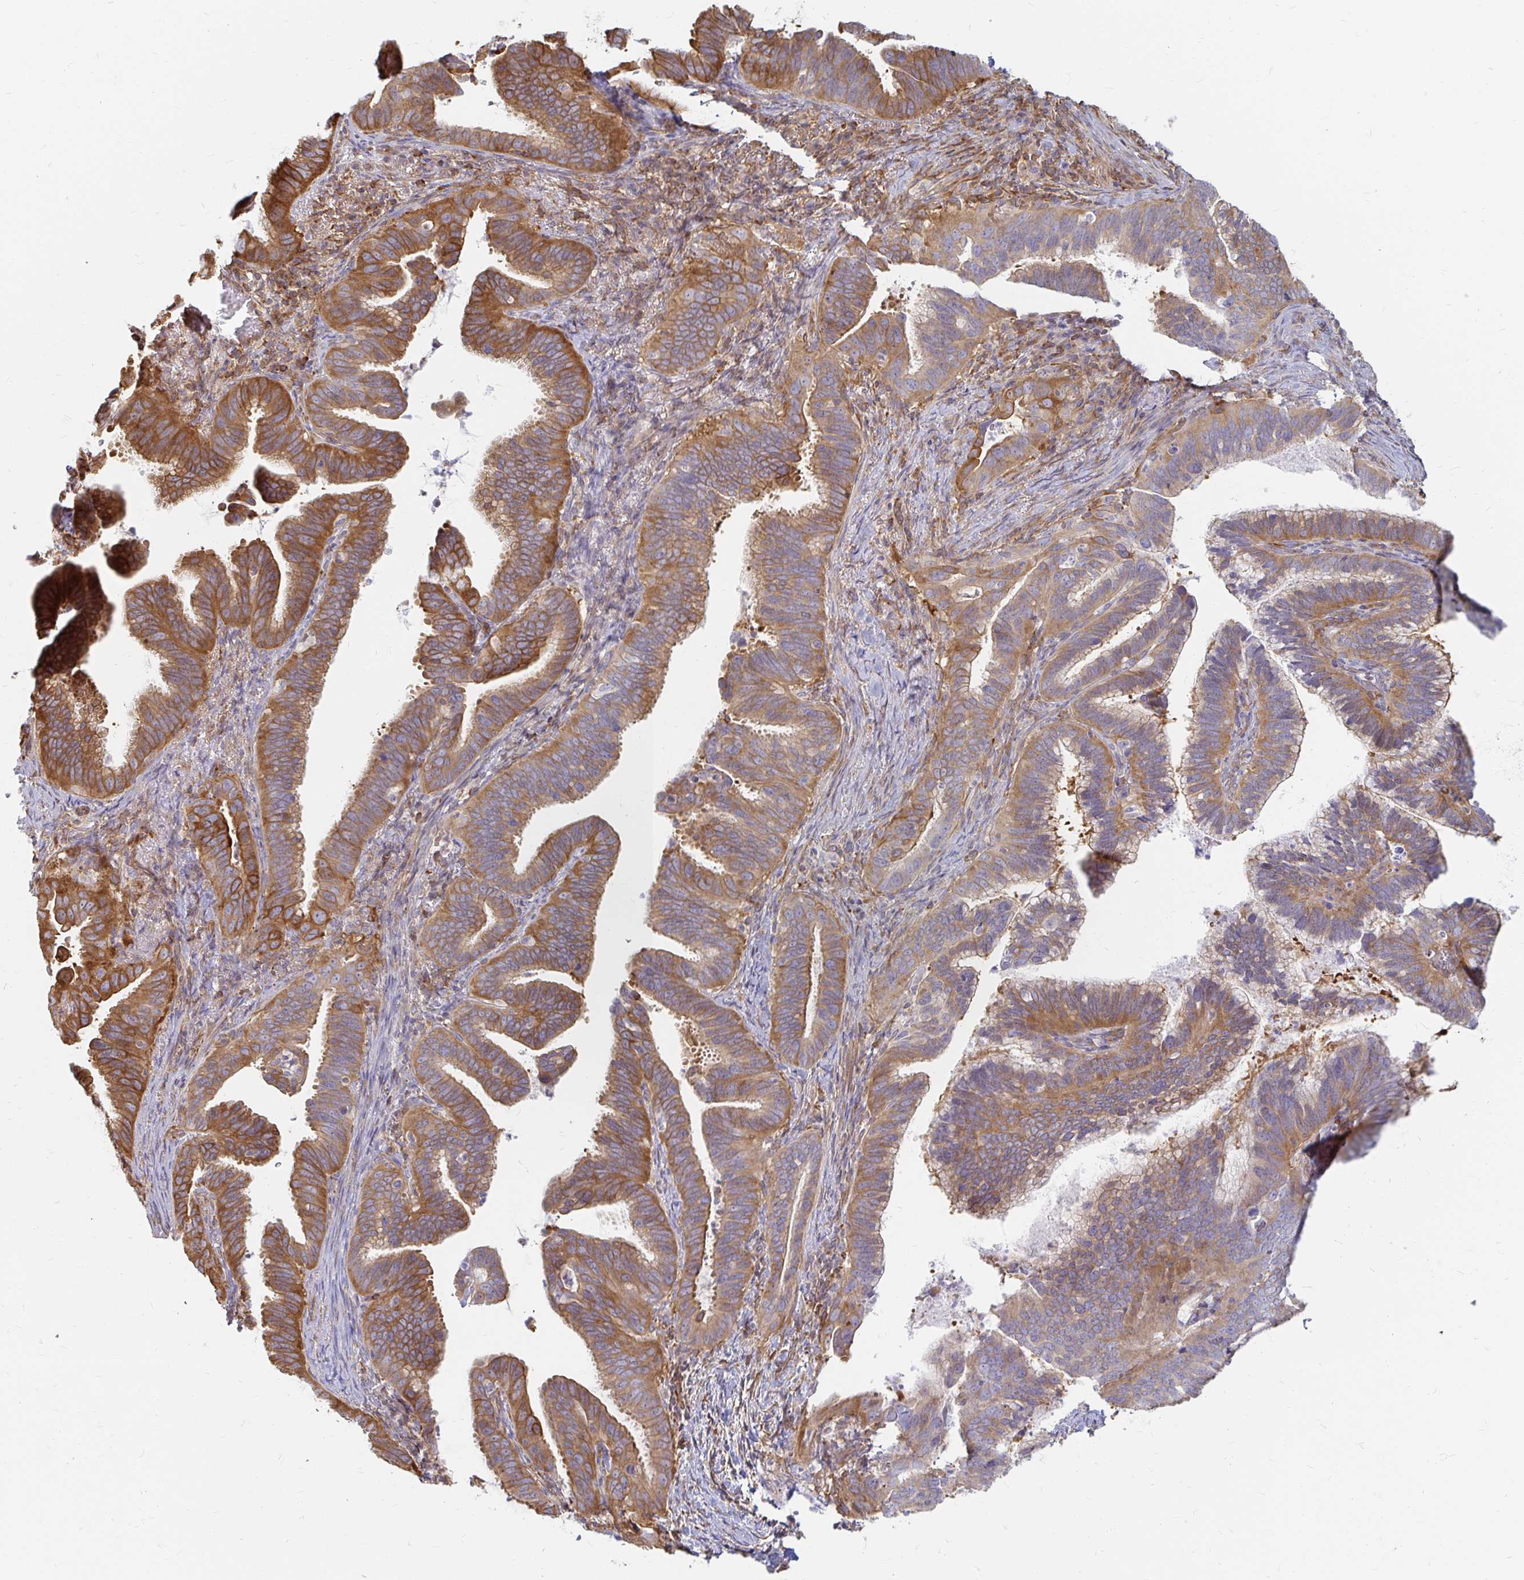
{"staining": {"intensity": "moderate", "quantity": ">75%", "location": "cytoplasmic/membranous"}, "tissue": "cervical cancer", "cell_type": "Tumor cells", "image_type": "cancer", "snomed": [{"axis": "morphology", "description": "Adenocarcinoma, NOS"}, {"axis": "topography", "description": "Cervix"}], "caption": "Cervical cancer (adenocarcinoma) stained for a protein exhibits moderate cytoplasmic/membranous positivity in tumor cells. (IHC, brightfield microscopy, high magnification).", "gene": "CAST", "patient": {"sex": "female", "age": 61}}